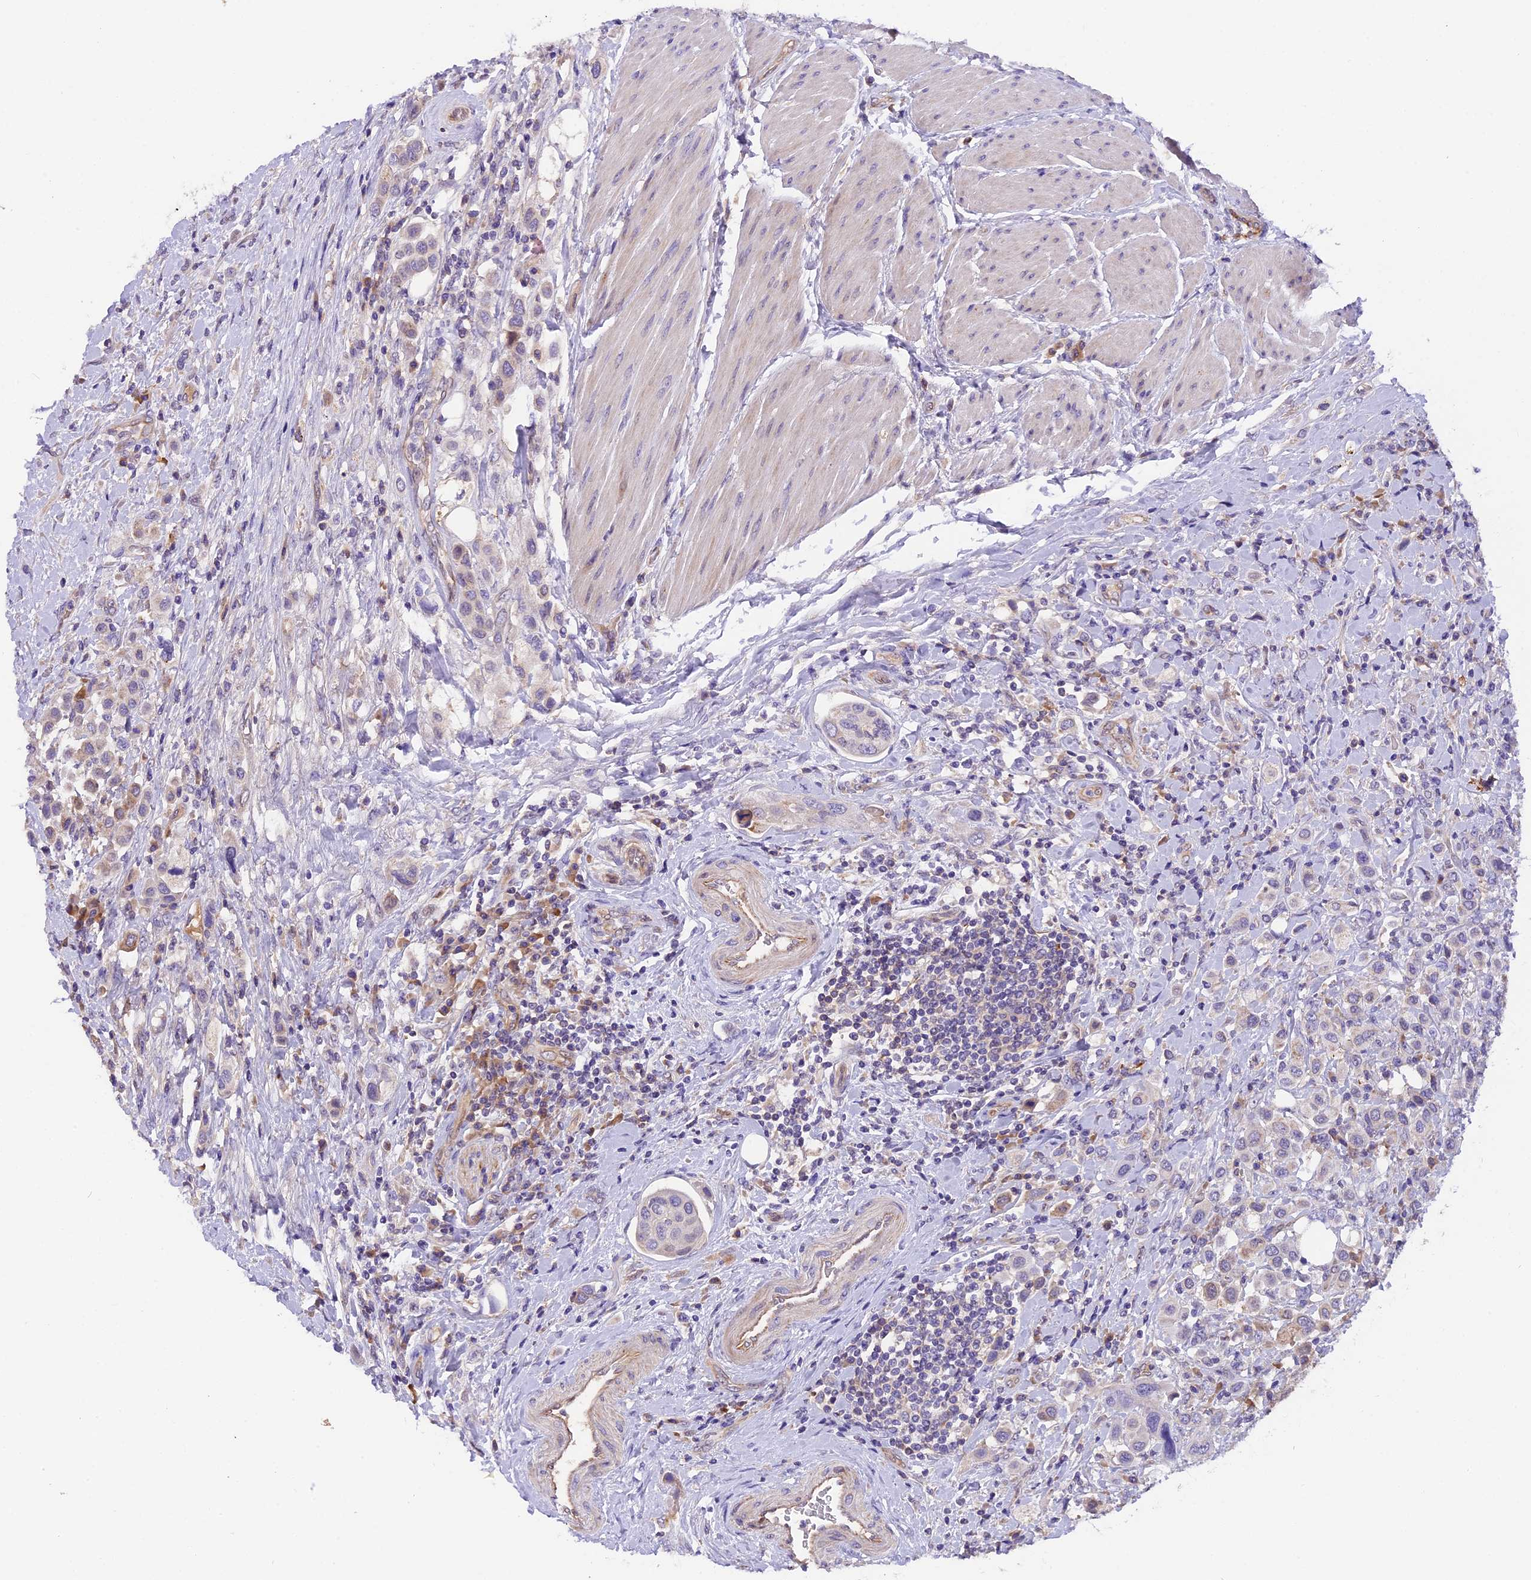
{"staining": {"intensity": "weak", "quantity": "25%-75%", "location": "cytoplasmic/membranous"}, "tissue": "urothelial cancer", "cell_type": "Tumor cells", "image_type": "cancer", "snomed": [{"axis": "morphology", "description": "Urothelial carcinoma, High grade"}, {"axis": "topography", "description": "Urinary bladder"}], "caption": "This is a micrograph of immunohistochemistry staining of high-grade urothelial carcinoma, which shows weak staining in the cytoplasmic/membranous of tumor cells.", "gene": "CCDC32", "patient": {"sex": "male", "age": 50}}